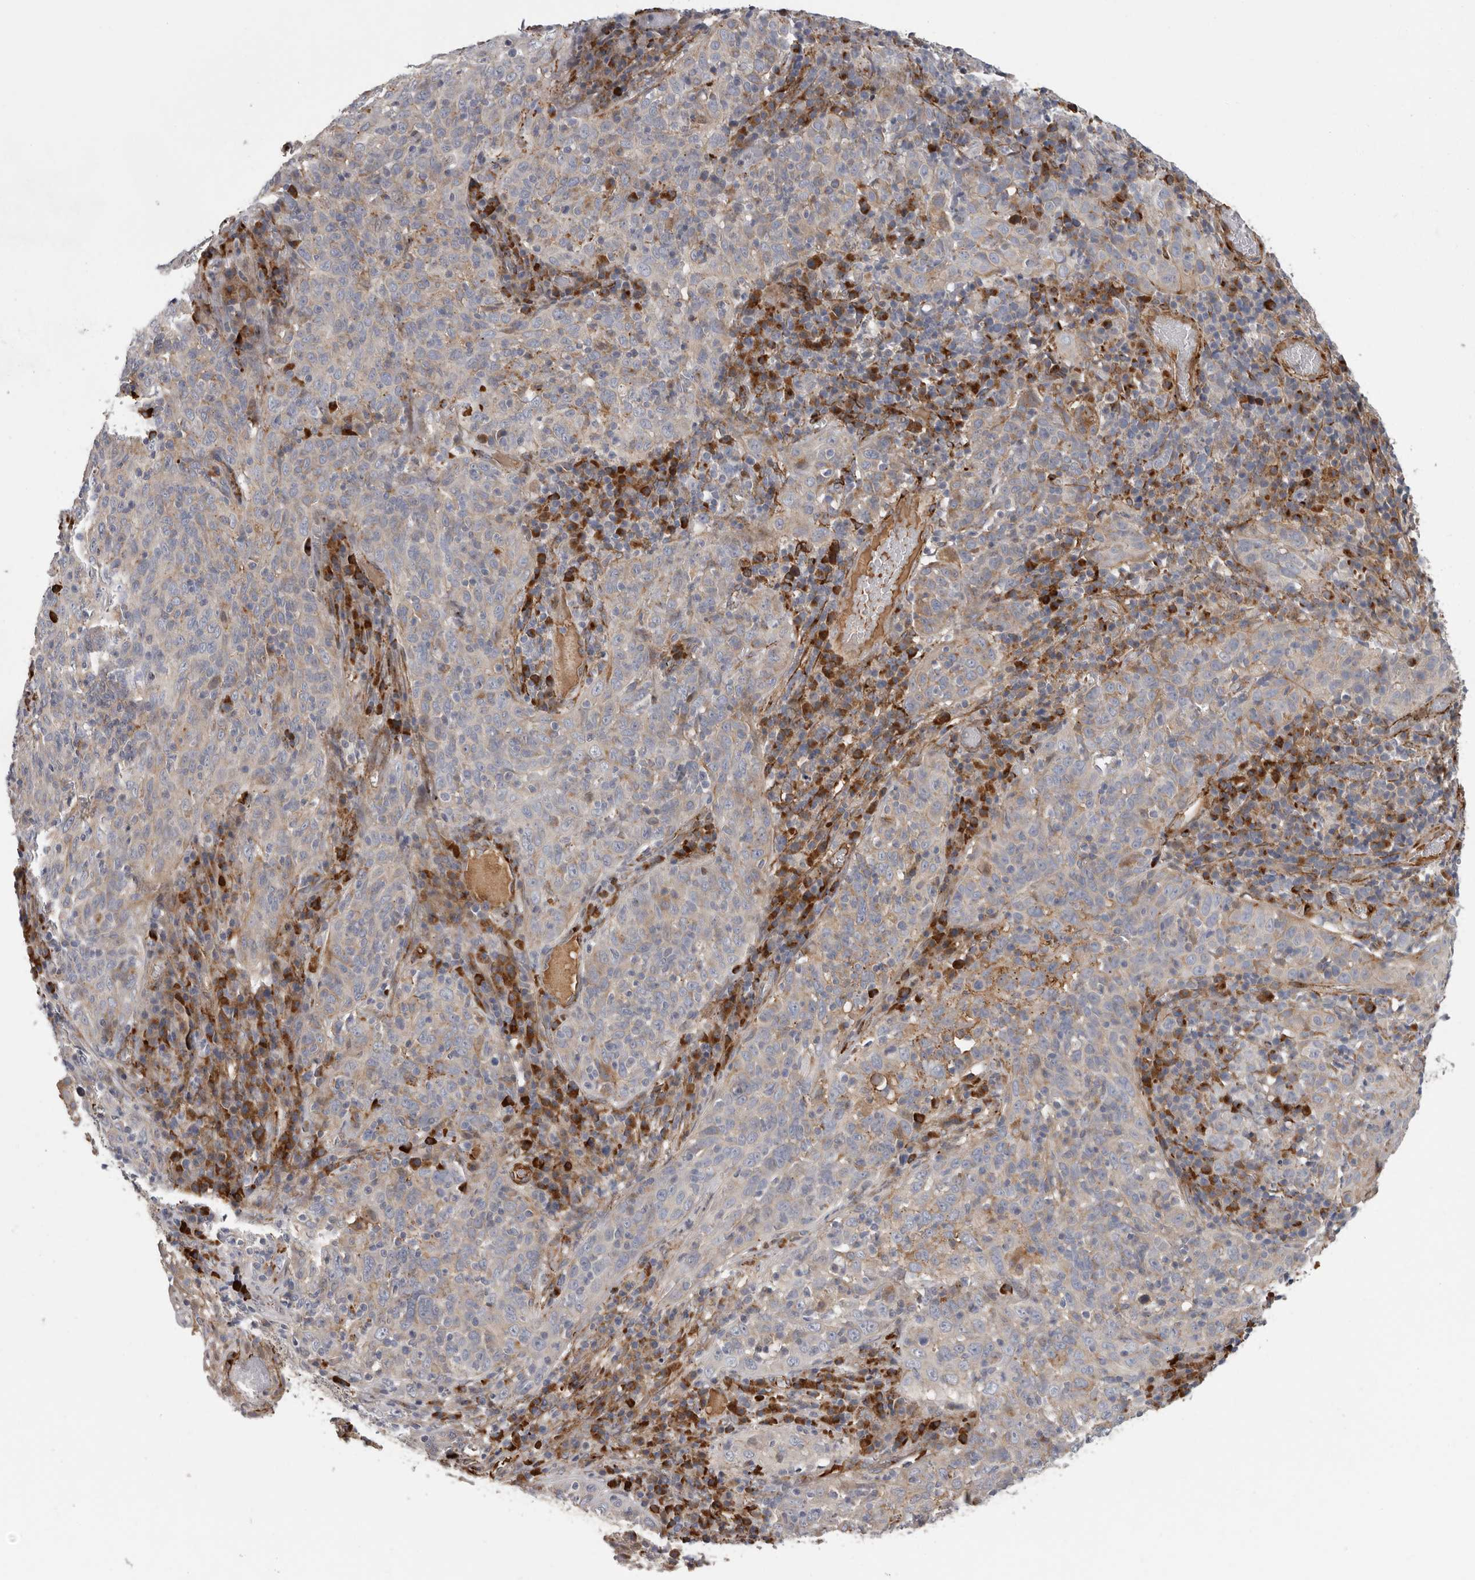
{"staining": {"intensity": "weak", "quantity": "<25%", "location": "cytoplasmic/membranous"}, "tissue": "cervical cancer", "cell_type": "Tumor cells", "image_type": "cancer", "snomed": [{"axis": "morphology", "description": "Squamous cell carcinoma, NOS"}, {"axis": "topography", "description": "Cervix"}], "caption": "High magnification brightfield microscopy of squamous cell carcinoma (cervical) stained with DAB (brown) and counterstained with hematoxylin (blue): tumor cells show no significant staining. Nuclei are stained in blue.", "gene": "ATXN3L", "patient": {"sex": "female", "age": 46}}